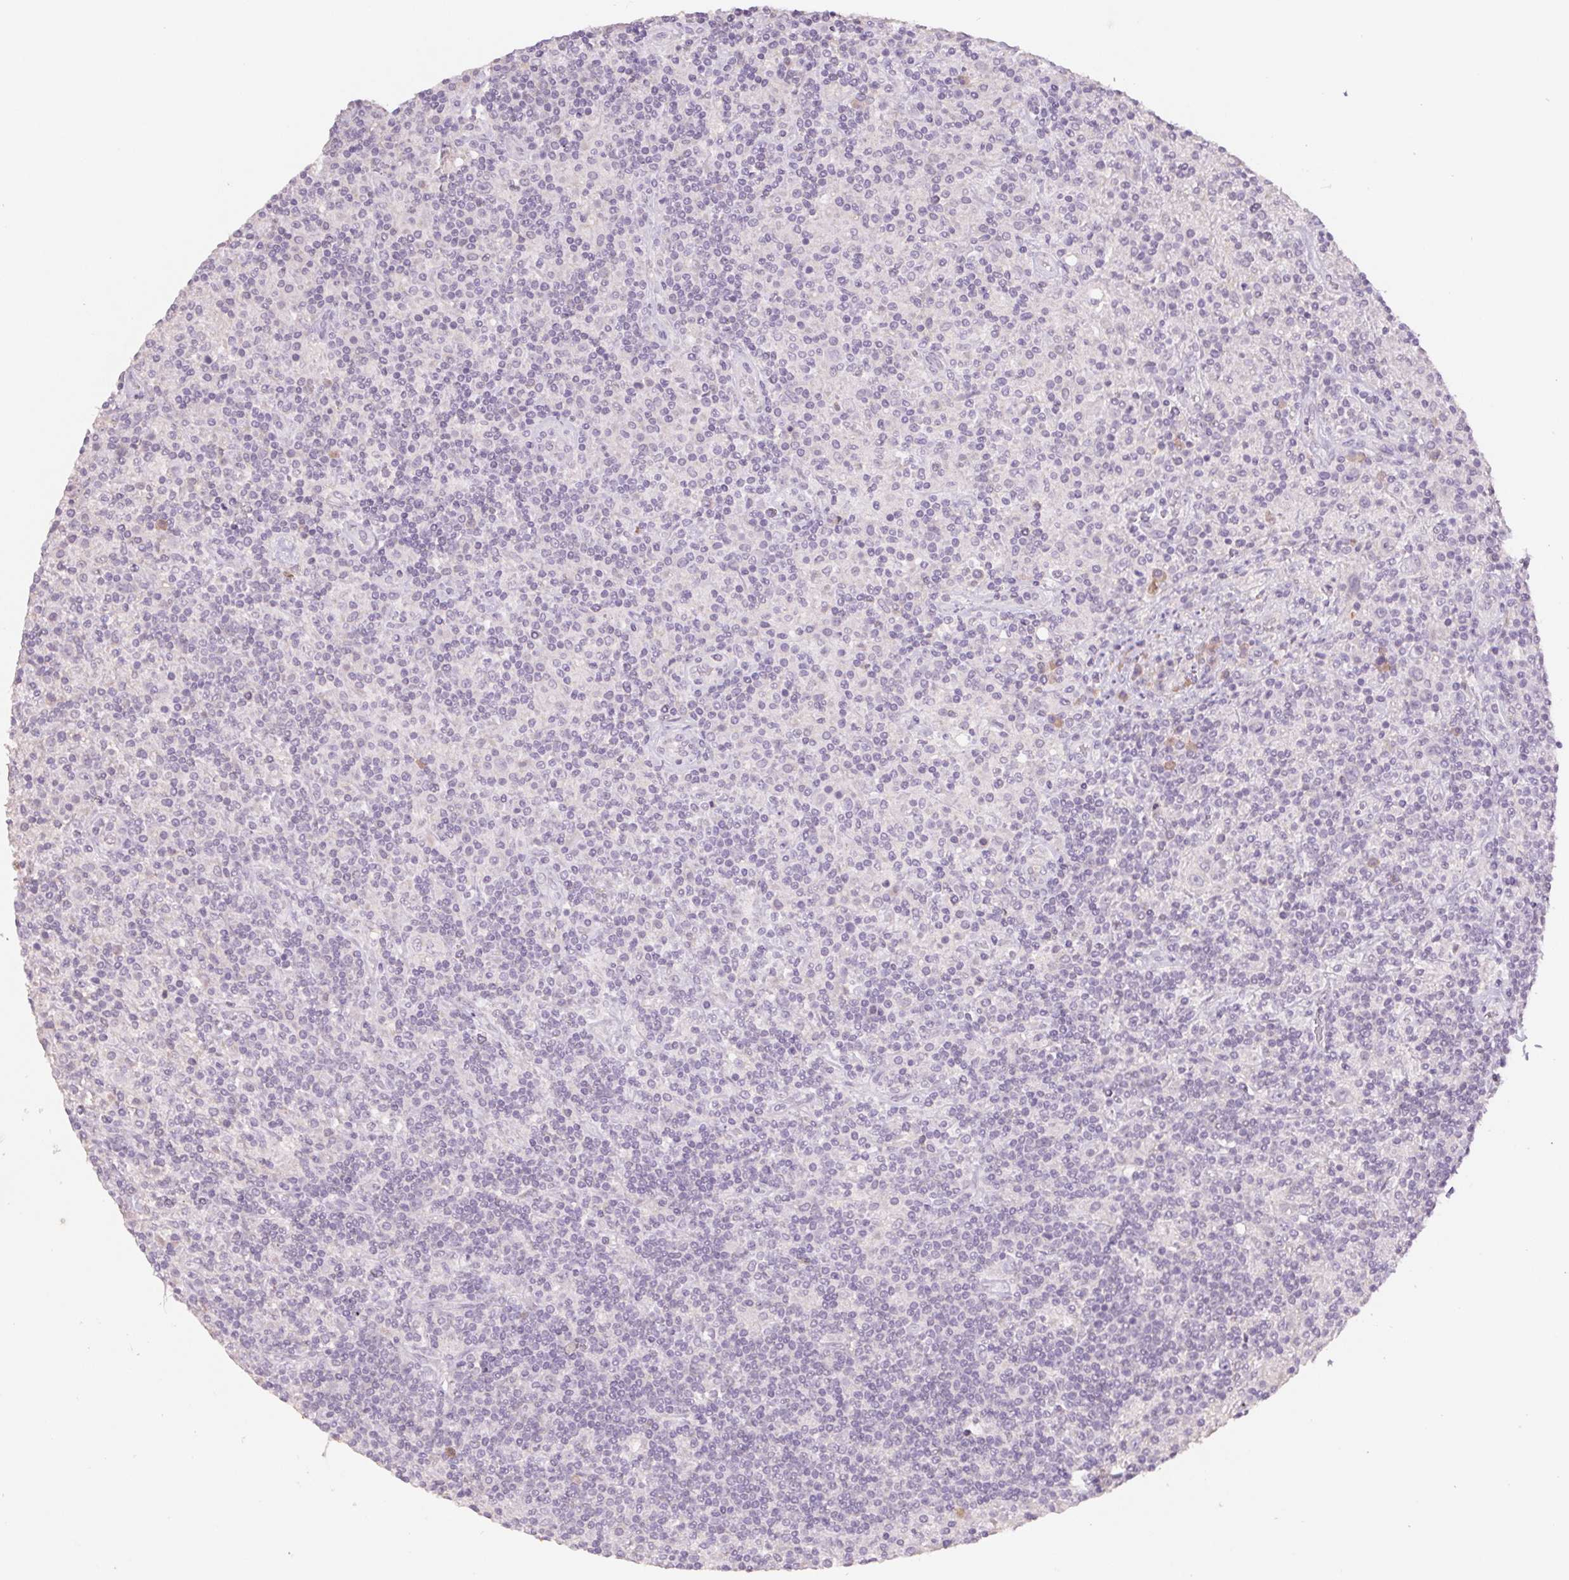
{"staining": {"intensity": "negative", "quantity": "none", "location": "none"}, "tissue": "lymphoma", "cell_type": "Tumor cells", "image_type": "cancer", "snomed": [{"axis": "morphology", "description": "Hodgkin's disease, NOS"}, {"axis": "topography", "description": "Lymph node"}], "caption": "This histopathology image is of lymphoma stained with immunohistochemistry (IHC) to label a protein in brown with the nuclei are counter-stained blue. There is no positivity in tumor cells.", "gene": "PNMA8B", "patient": {"sex": "male", "age": 70}}